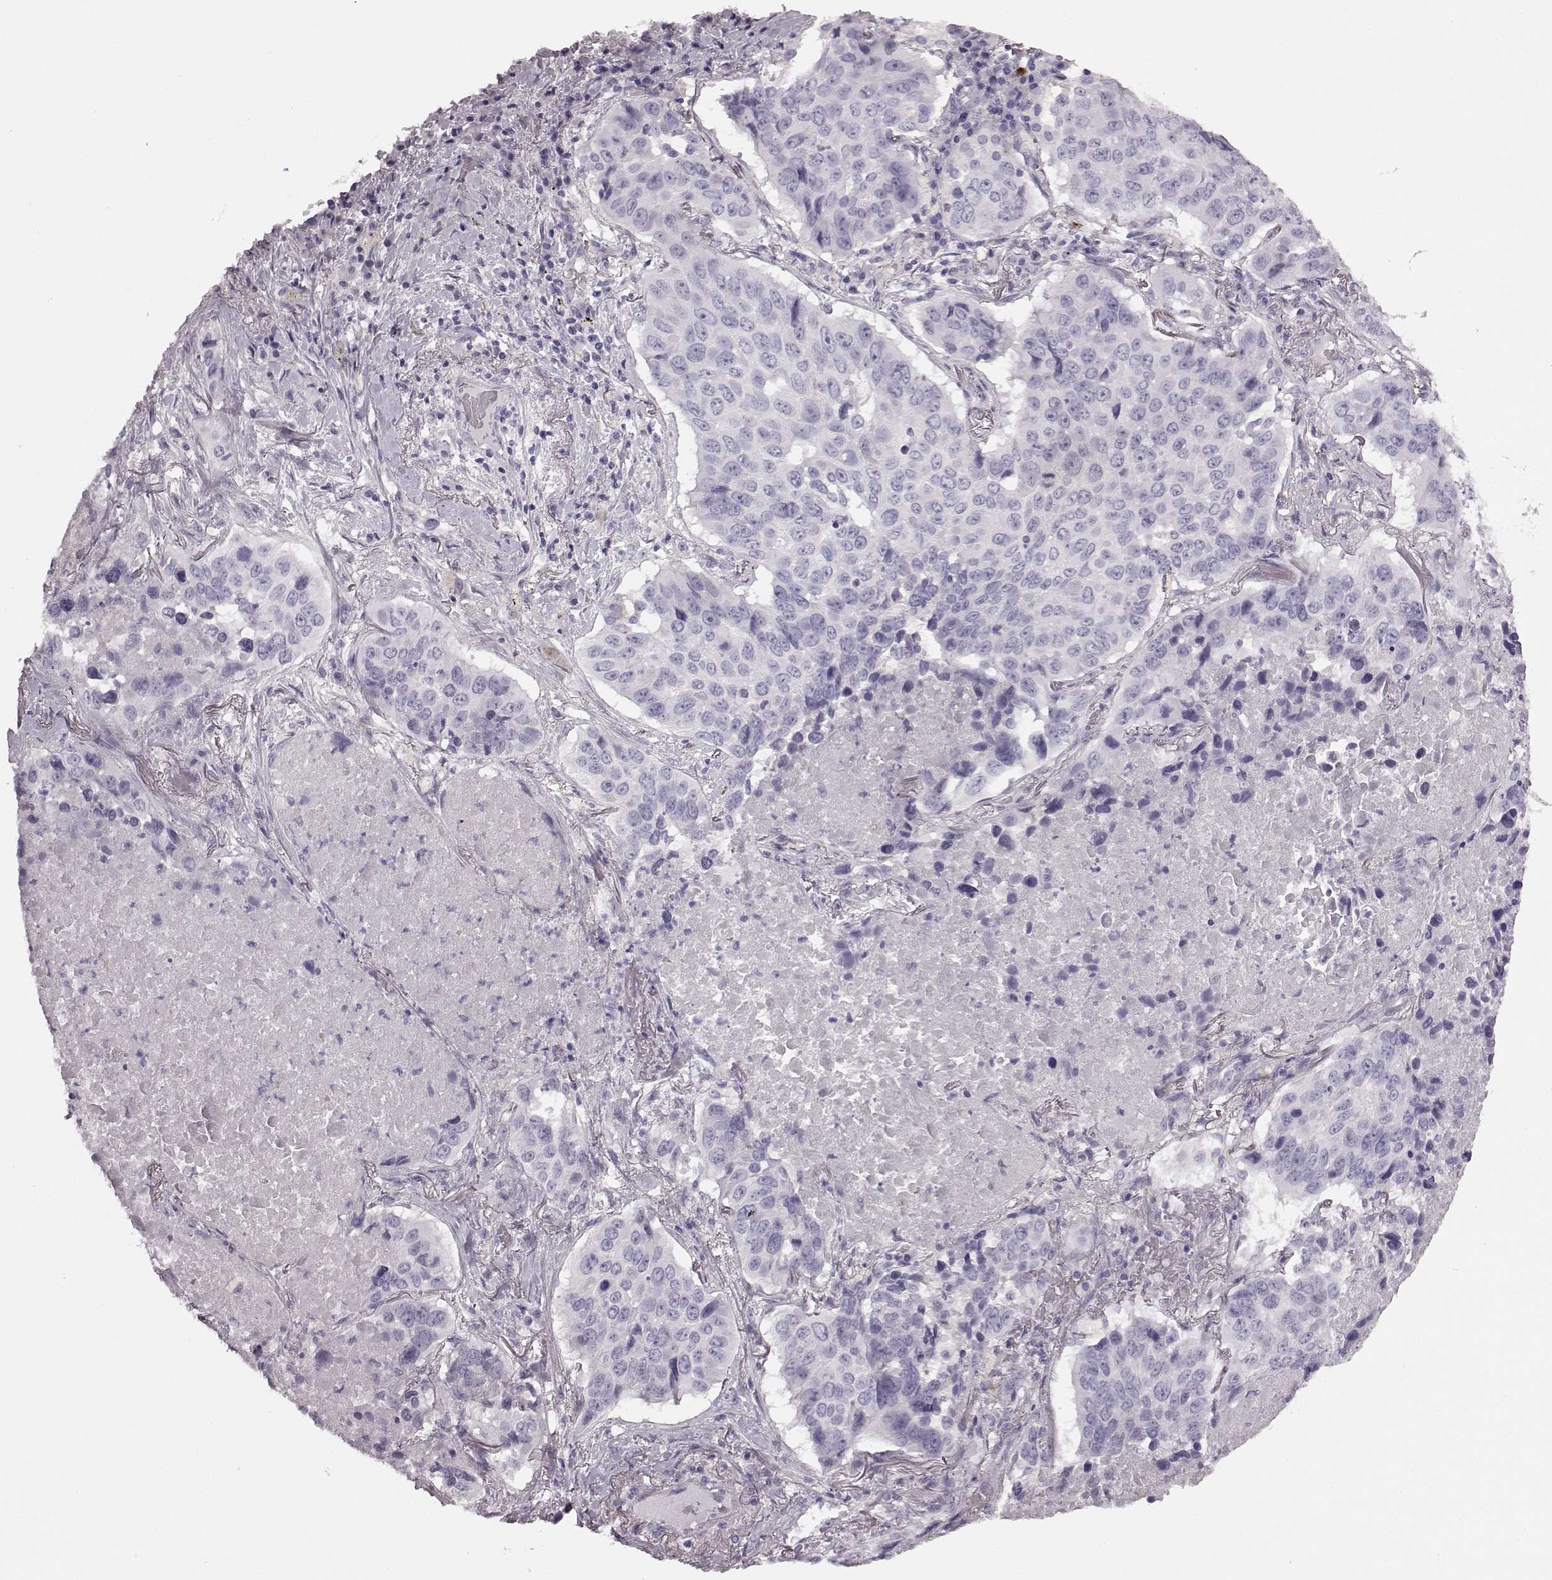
{"staining": {"intensity": "negative", "quantity": "none", "location": "none"}, "tissue": "lung cancer", "cell_type": "Tumor cells", "image_type": "cancer", "snomed": [{"axis": "morphology", "description": "Normal tissue, NOS"}, {"axis": "morphology", "description": "Squamous cell carcinoma, NOS"}, {"axis": "topography", "description": "Bronchus"}, {"axis": "topography", "description": "Lung"}], "caption": "Tumor cells are negative for protein expression in human squamous cell carcinoma (lung).", "gene": "SNTG1", "patient": {"sex": "male", "age": 64}}